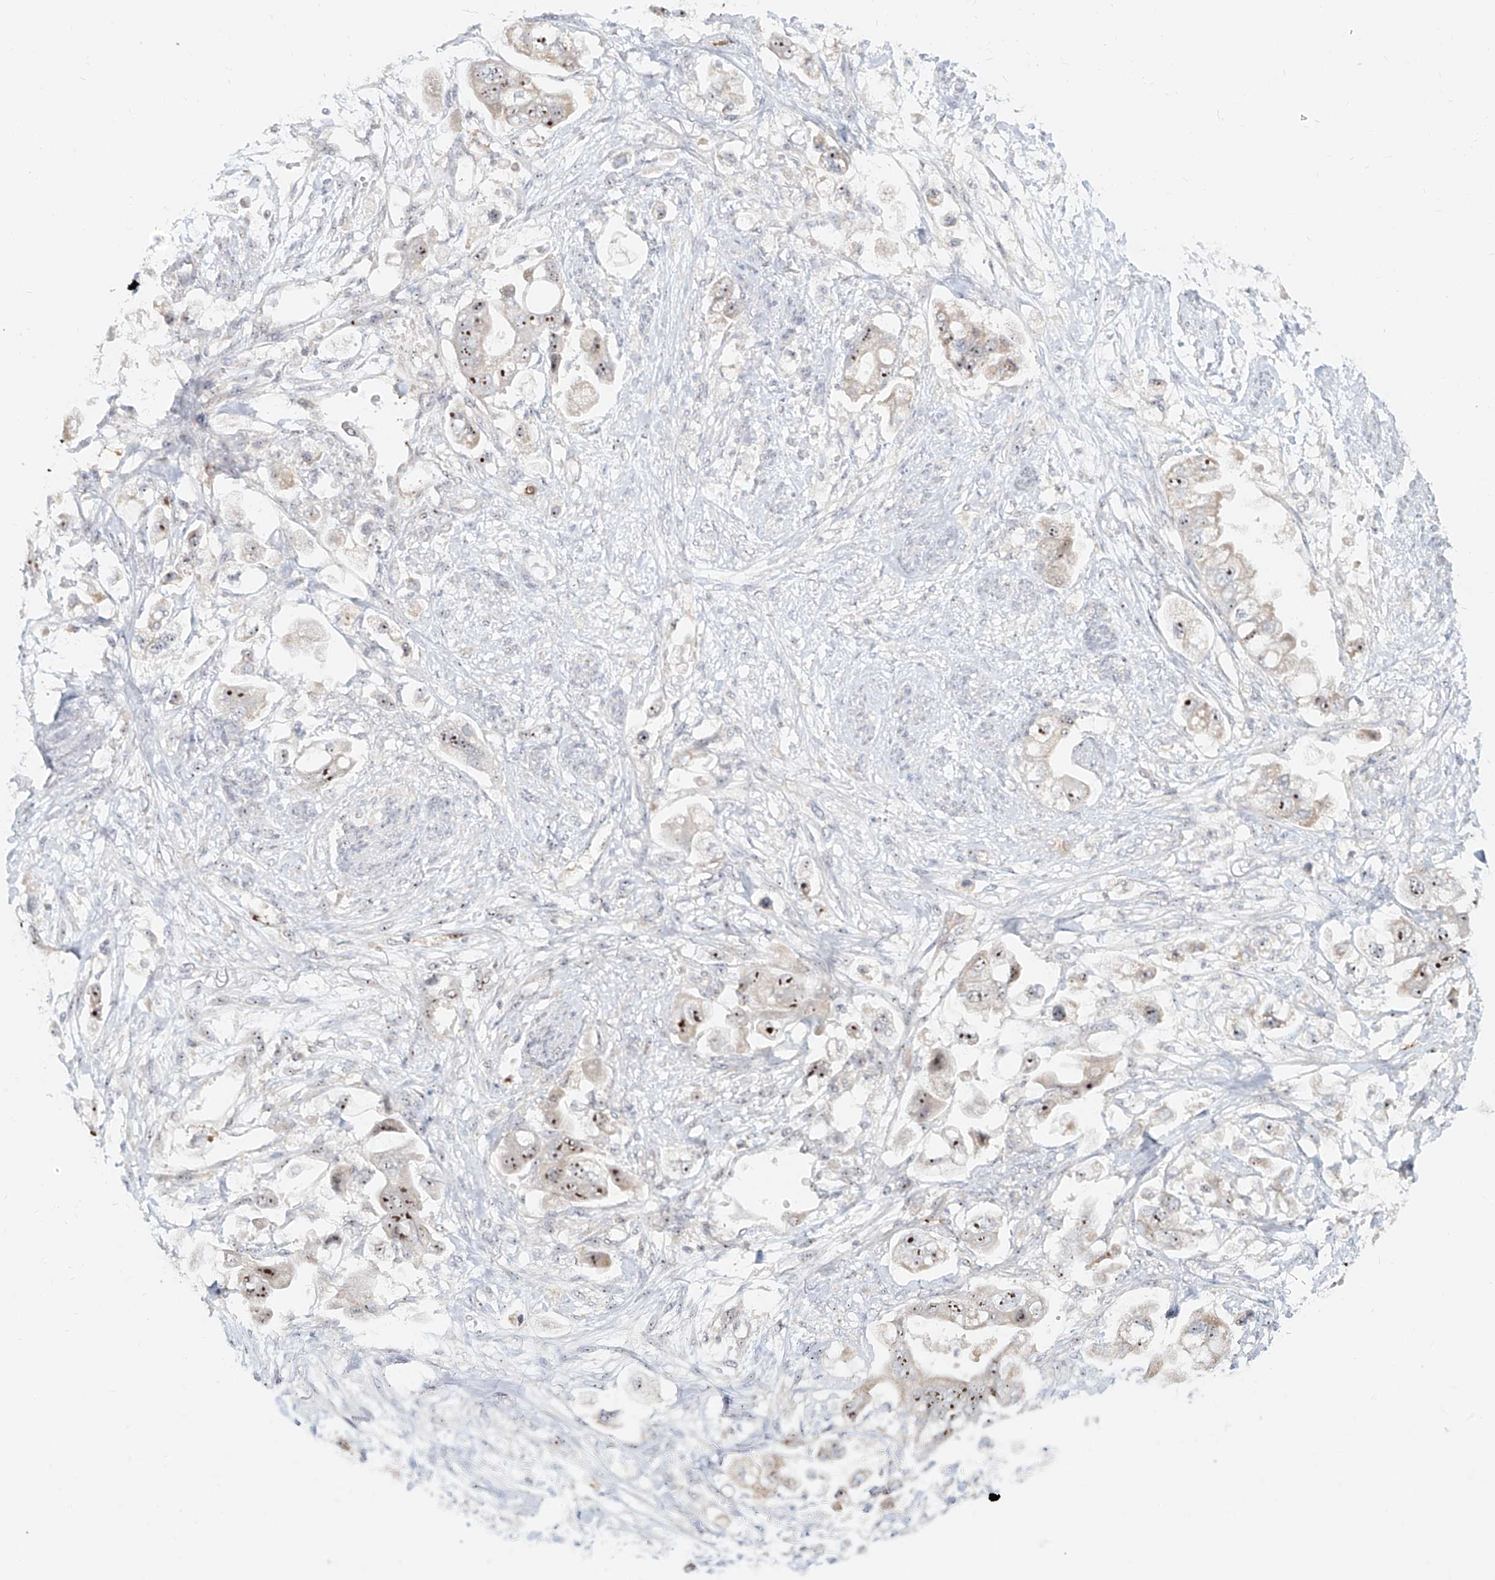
{"staining": {"intensity": "moderate", "quantity": ">75%", "location": "nuclear"}, "tissue": "stomach cancer", "cell_type": "Tumor cells", "image_type": "cancer", "snomed": [{"axis": "morphology", "description": "Adenocarcinoma, NOS"}, {"axis": "topography", "description": "Stomach"}], "caption": "Protein positivity by immunohistochemistry shows moderate nuclear expression in approximately >75% of tumor cells in stomach adenocarcinoma.", "gene": "BYSL", "patient": {"sex": "male", "age": 62}}